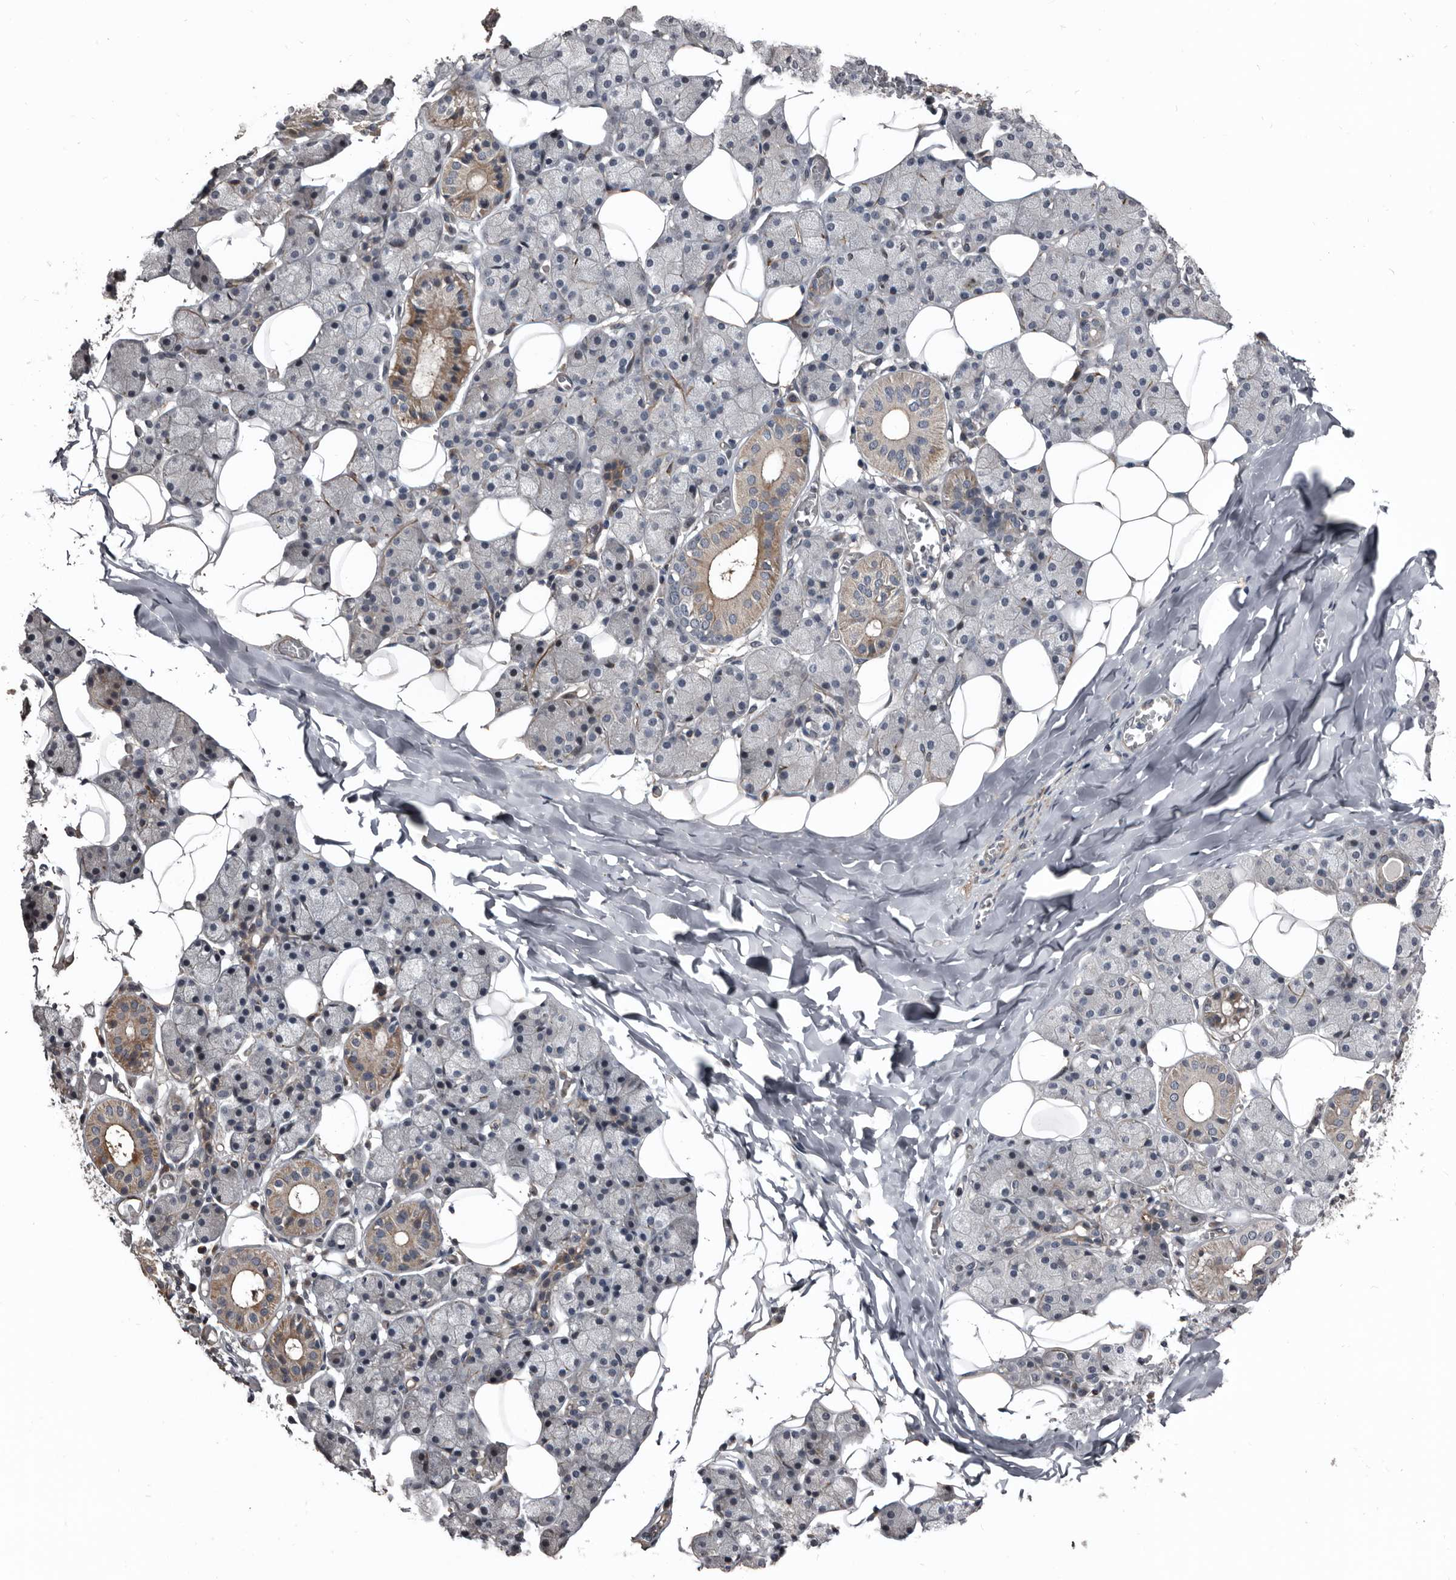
{"staining": {"intensity": "weak", "quantity": "25%-75%", "location": "cytoplasmic/membranous"}, "tissue": "salivary gland", "cell_type": "Glandular cells", "image_type": "normal", "snomed": [{"axis": "morphology", "description": "Normal tissue, NOS"}, {"axis": "topography", "description": "Salivary gland"}], "caption": "Protein staining of unremarkable salivary gland exhibits weak cytoplasmic/membranous expression in about 25%-75% of glandular cells. Immunohistochemistry (ihc) stains the protein in brown and the nuclei are stained blue.", "gene": "DHPS", "patient": {"sex": "female", "age": 33}}